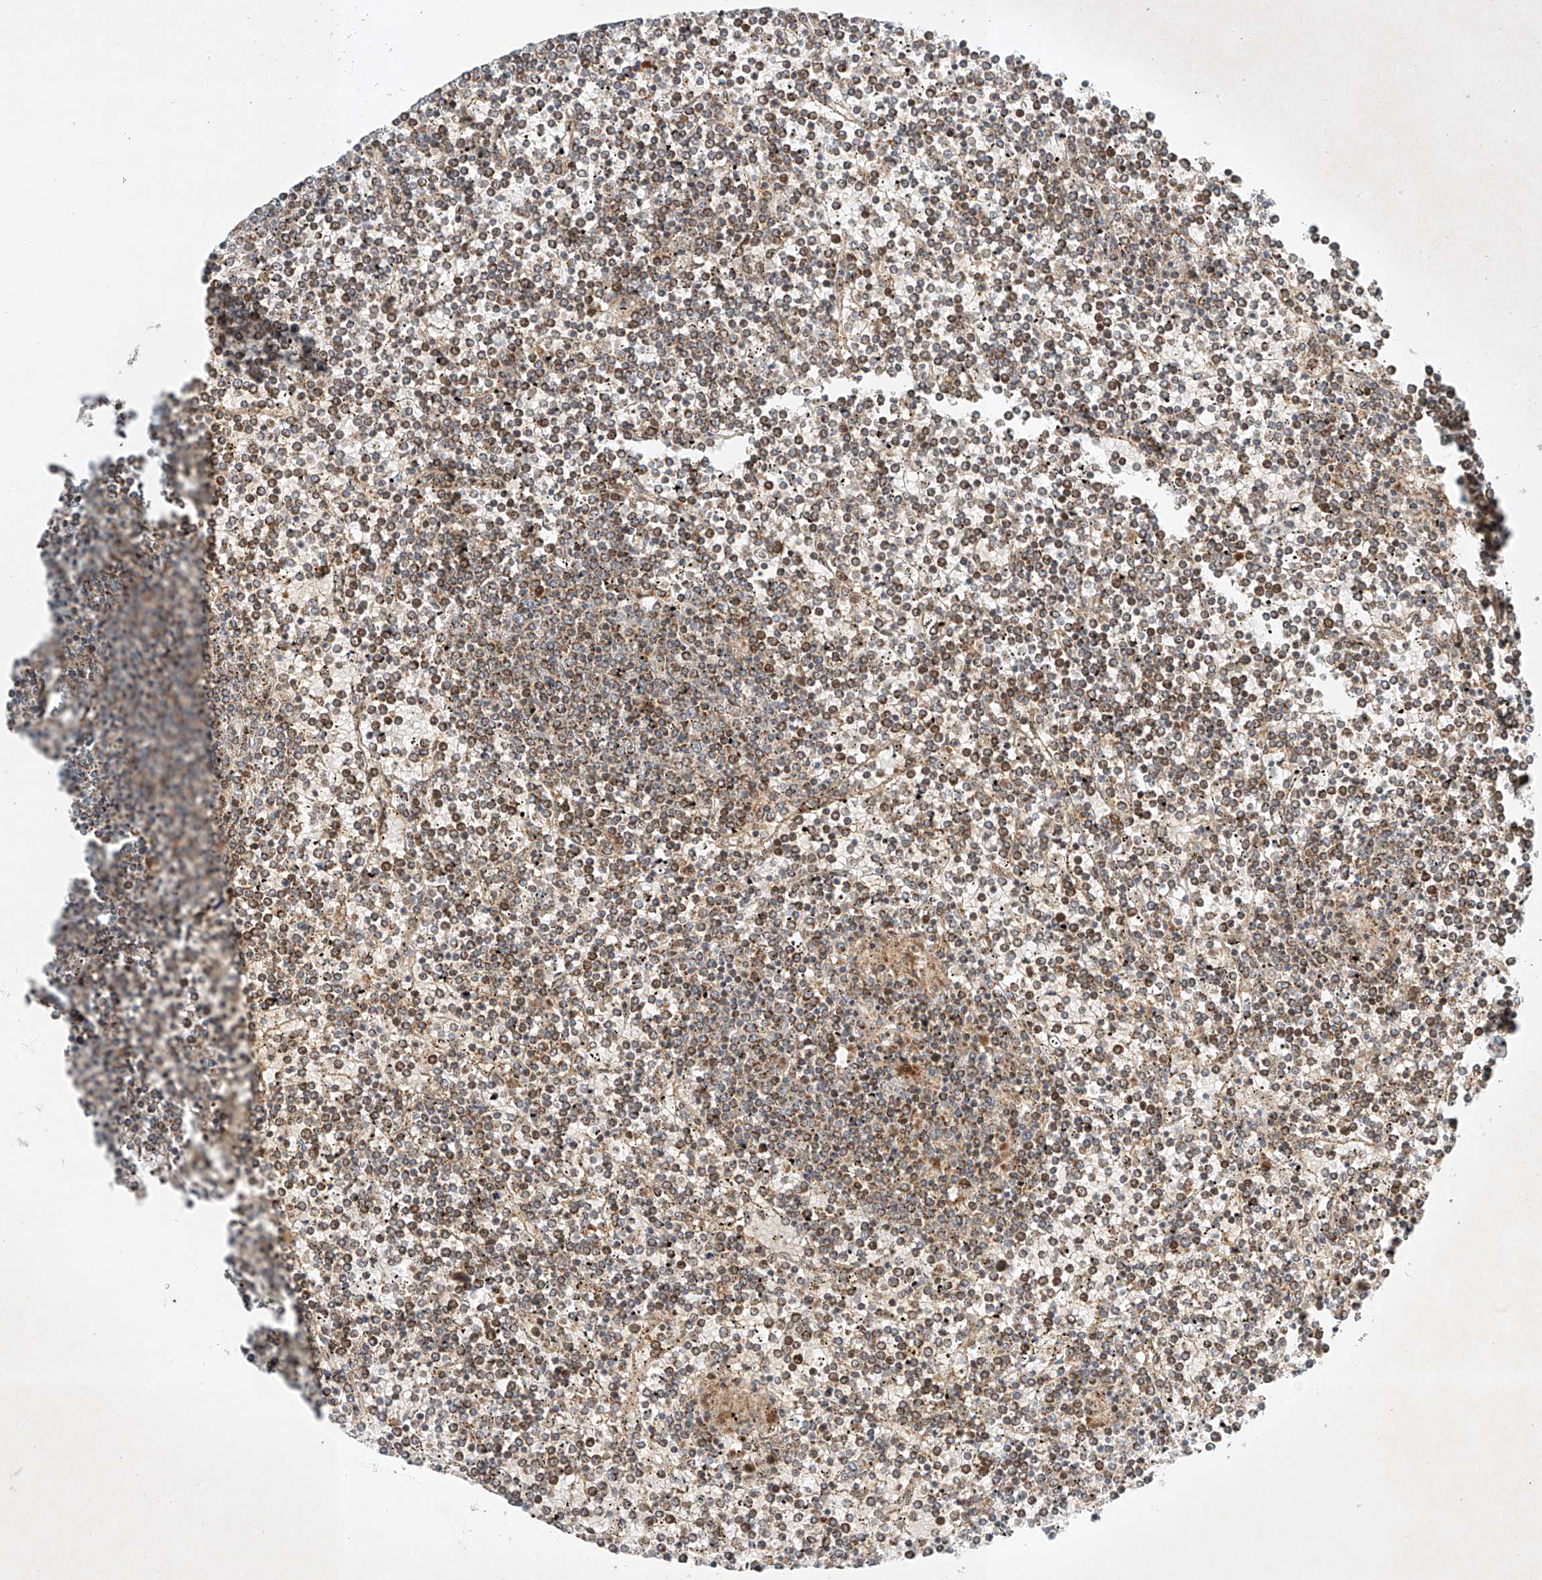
{"staining": {"intensity": "moderate", "quantity": "25%-75%", "location": "cytoplasmic/membranous"}, "tissue": "lymphoma", "cell_type": "Tumor cells", "image_type": "cancer", "snomed": [{"axis": "morphology", "description": "Malignant lymphoma, non-Hodgkin's type, Low grade"}, {"axis": "topography", "description": "Spleen"}], "caption": "A brown stain labels moderate cytoplasmic/membranous staining of a protein in human lymphoma tumor cells. The staining is performed using DAB (3,3'-diaminobenzidine) brown chromogen to label protein expression. The nuclei are counter-stained blue using hematoxylin.", "gene": "EPG5", "patient": {"sex": "female", "age": 19}}